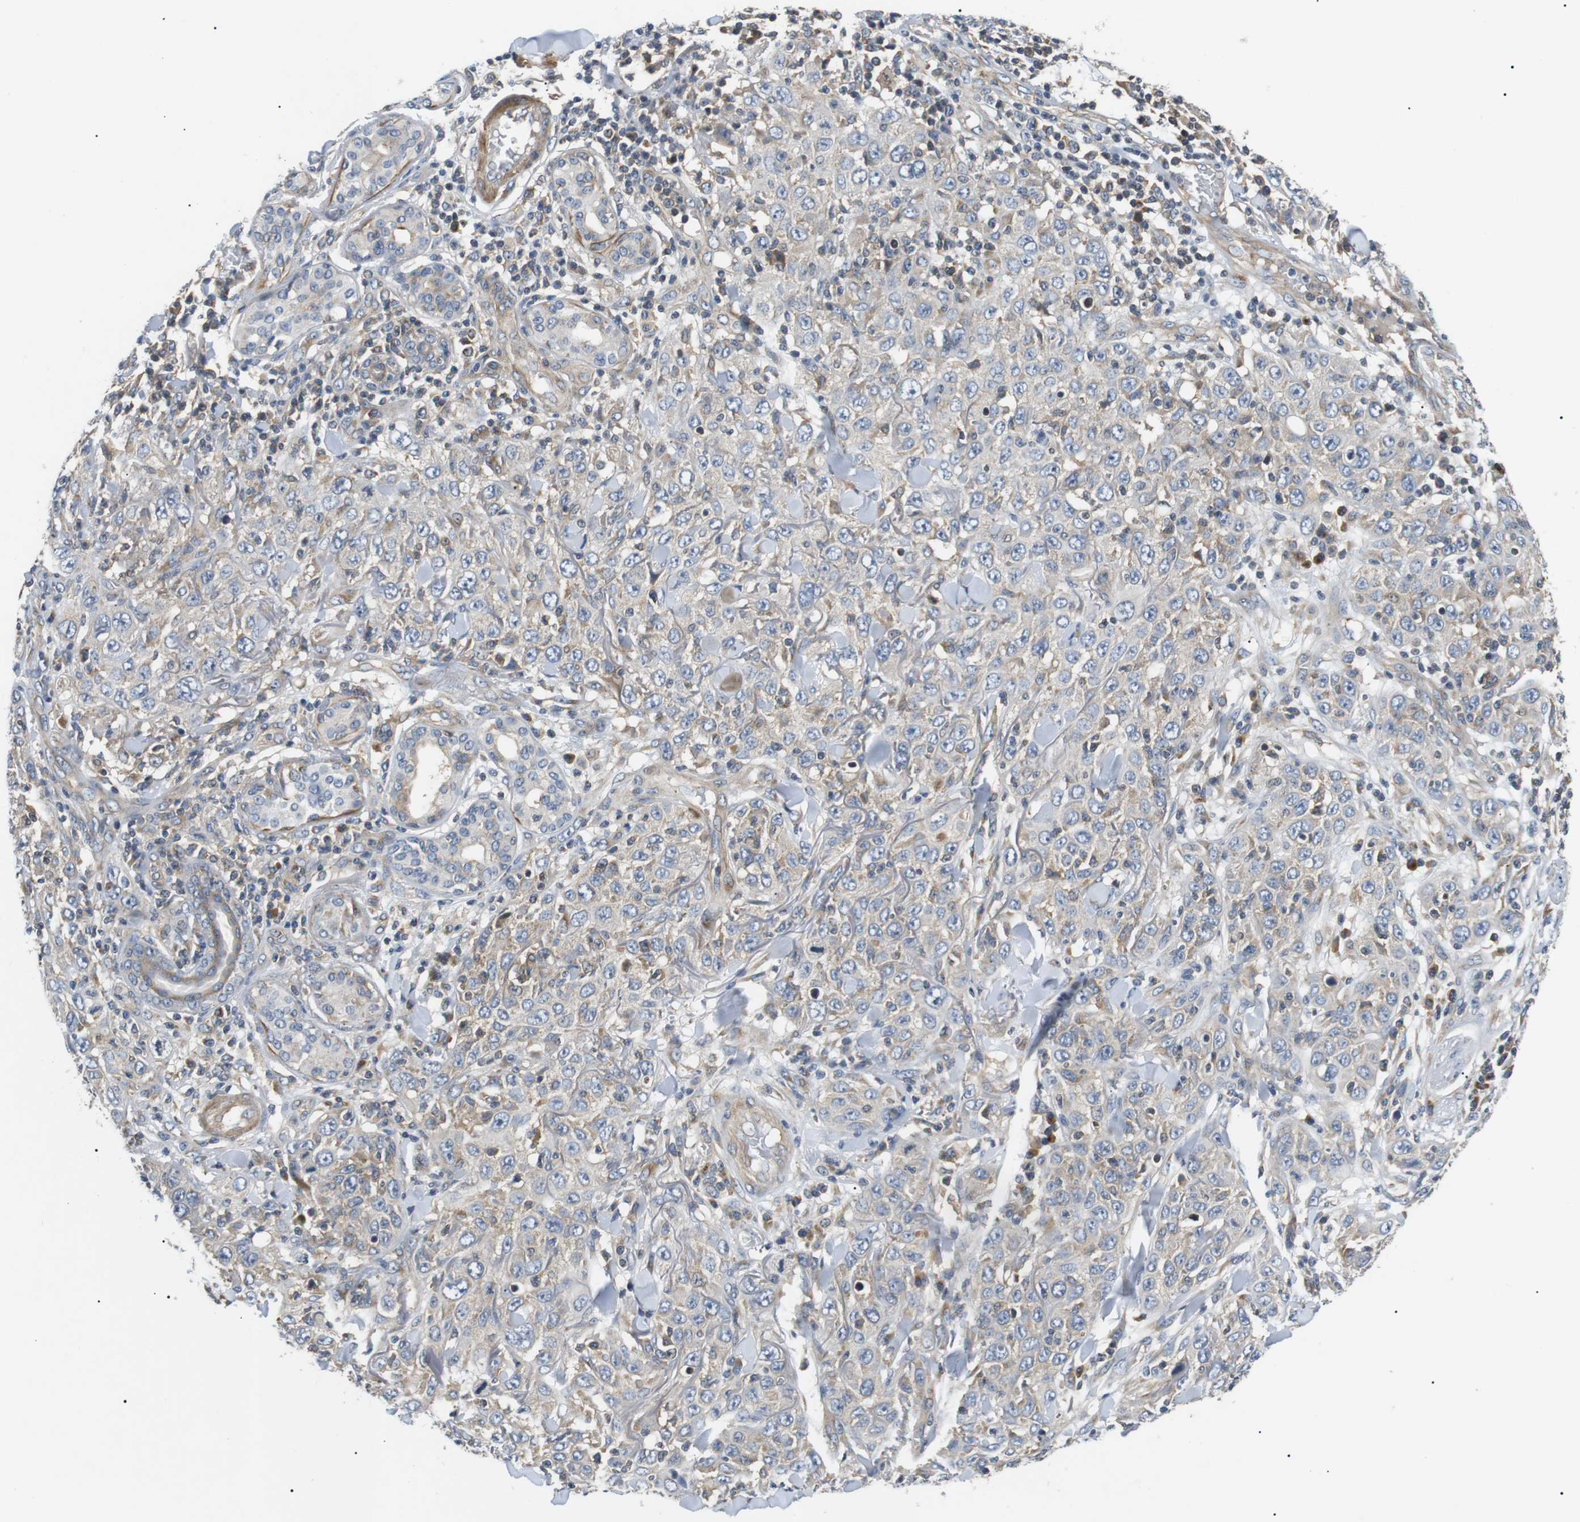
{"staining": {"intensity": "weak", "quantity": "<25%", "location": "cytoplasmic/membranous"}, "tissue": "skin cancer", "cell_type": "Tumor cells", "image_type": "cancer", "snomed": [{"axis": "morphology", "description": "Squamous cell carcinoma, NOS"}, {"axis": "topography", "description": "Skin"}], "caption": "A photomicrograph of skin cancer (squamous cell carcinoma) stained for a protein demonstrates no brown staining in tumor cells.", "gene": "DIPK1A", "patient": {"sex": "female", "age": 88}}